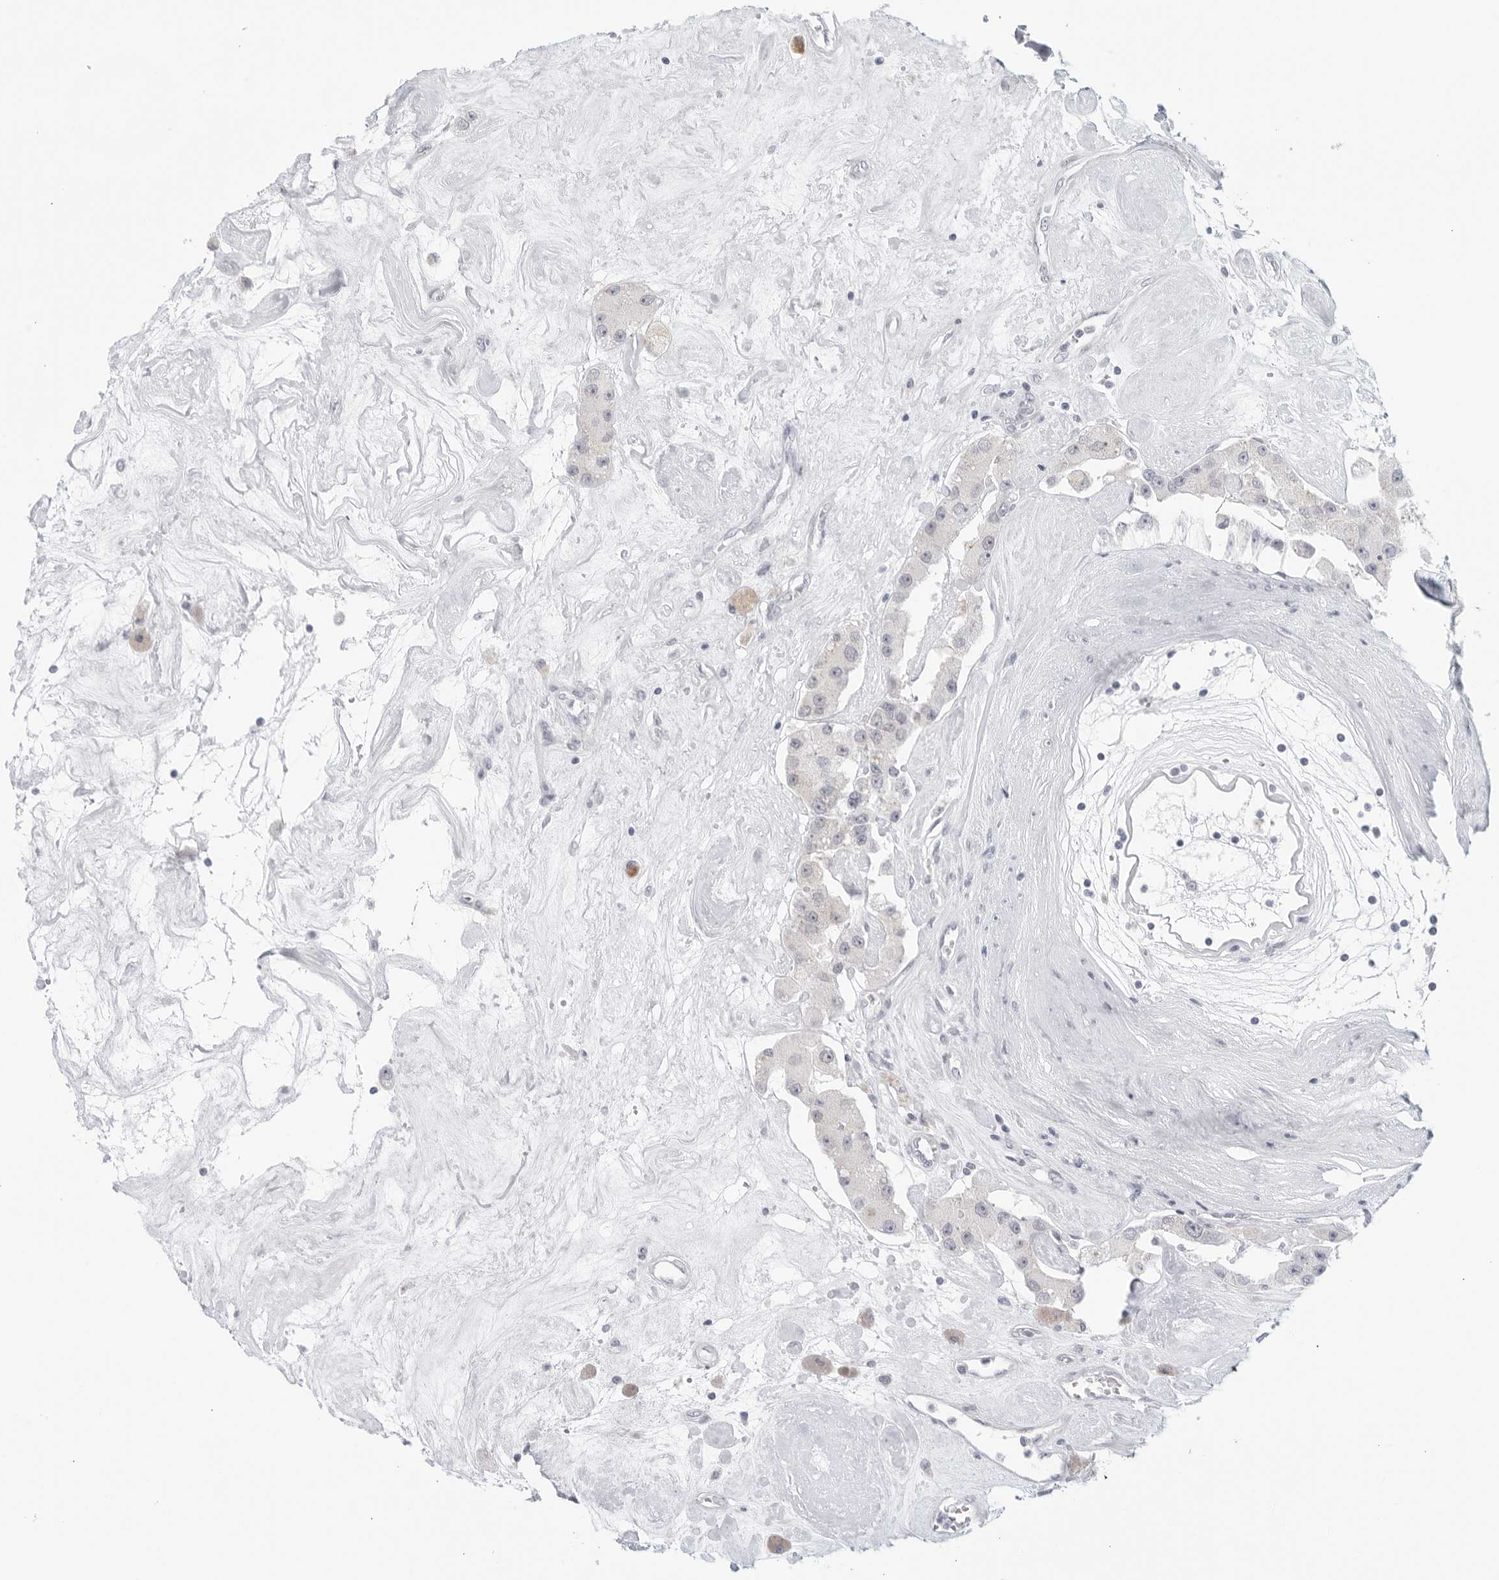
{"staining": {"intensity": "negative", "quantity": "none", "location": "none"}, "tissue": "carcinoid", "cell_type": "Tumor cells", "image_type": "cancer", "snomed": [{"axis": "morphology", "description": "Carcinoid, malignant, NOS"}, {"axis": "topography", "description": "Pancreas"}], "caption": "DAB (3,3'-diaminobenzidine) immunohistochemical staining of human carcinoid displays no significant expression in tumor cells.", "gene": "WDTC1", "patient": {"sex": "male", "age": 41}}